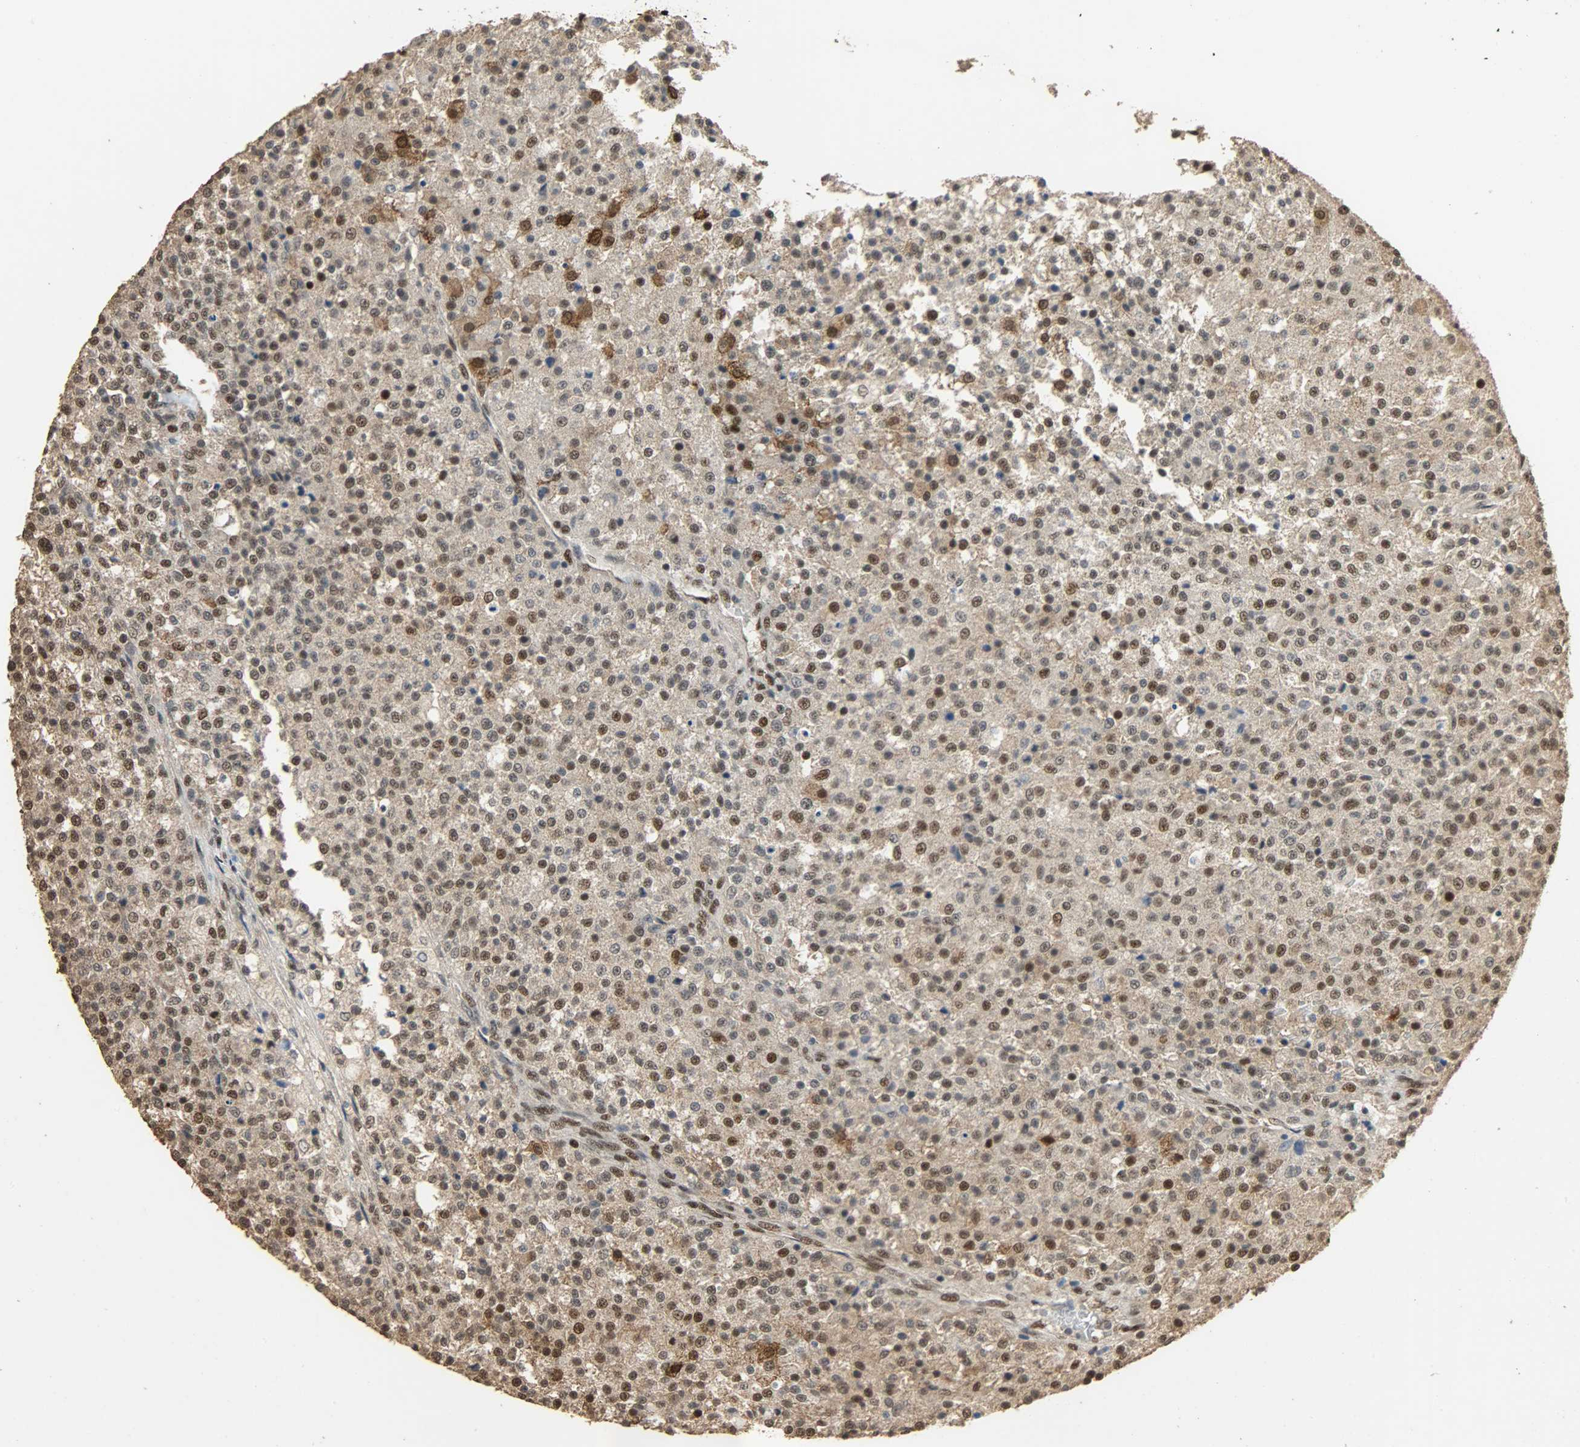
{"staining": {"intensity": "strong", "quantity": ">75%", "location": "cytoplasmic/membranous,nuclear"}, "tissue": "testis cancer", "cell_type": "Tumor cells", "image_type": "cancer", "snomed": [{"axis": "morphology", "description": "Seminoma, NOS"}, {"axis": "topography", "description": "Testis"}], "caption": "An immunohistochemistry (IHC) micrograph of neoplastic tissue is shown. Protein staining in brown shows strong cytoplasmic/membranous and nuclear positivity in testis cancer (seminoma) within tumor cells.", "gene": "CCNT2", "patient": {"sex": "male", "age": 59}}